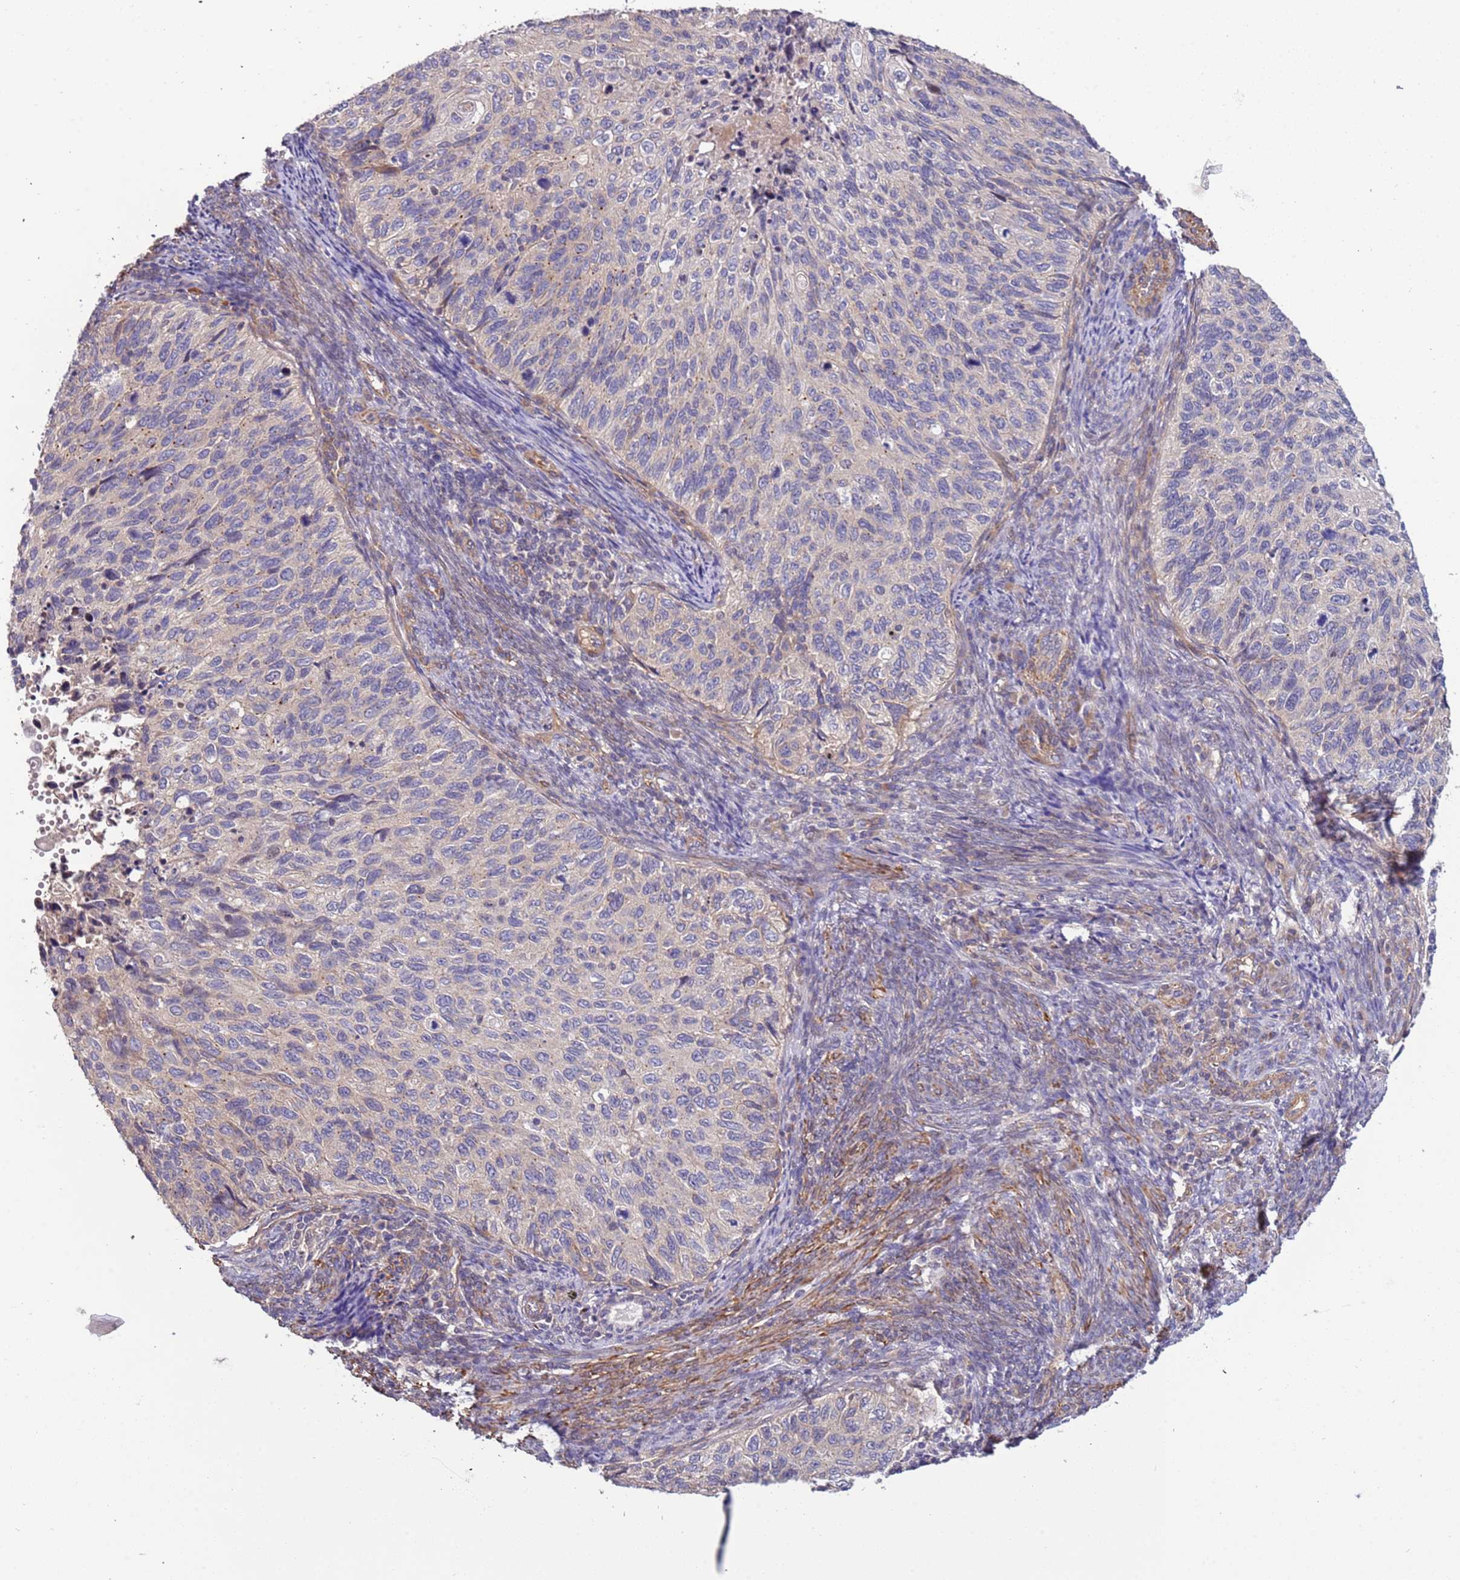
{"staining": {"intensity": "negative", "quantity": "none", "location": "none"}, "tissue": "cervical cancer", "cell_type": "Tumor cells", "image_type": "cancer", "snomed": [{"axis": "morphology", "description": "Squamous cell carcinoma, NOS"}, {"axis": "topography", "description": "Cervix"}], "caption": "High power microscopy histopathology image of an immunohistochemistry (IHC) photomicrograph of cervical cancer, revealing no significant positivity in tumor cells. (Immunohistochemistry (ihc), brightfield microscopy, high magnification).", "gene": "LAMB4", "patient": {"sex": "female", "age": 70}}